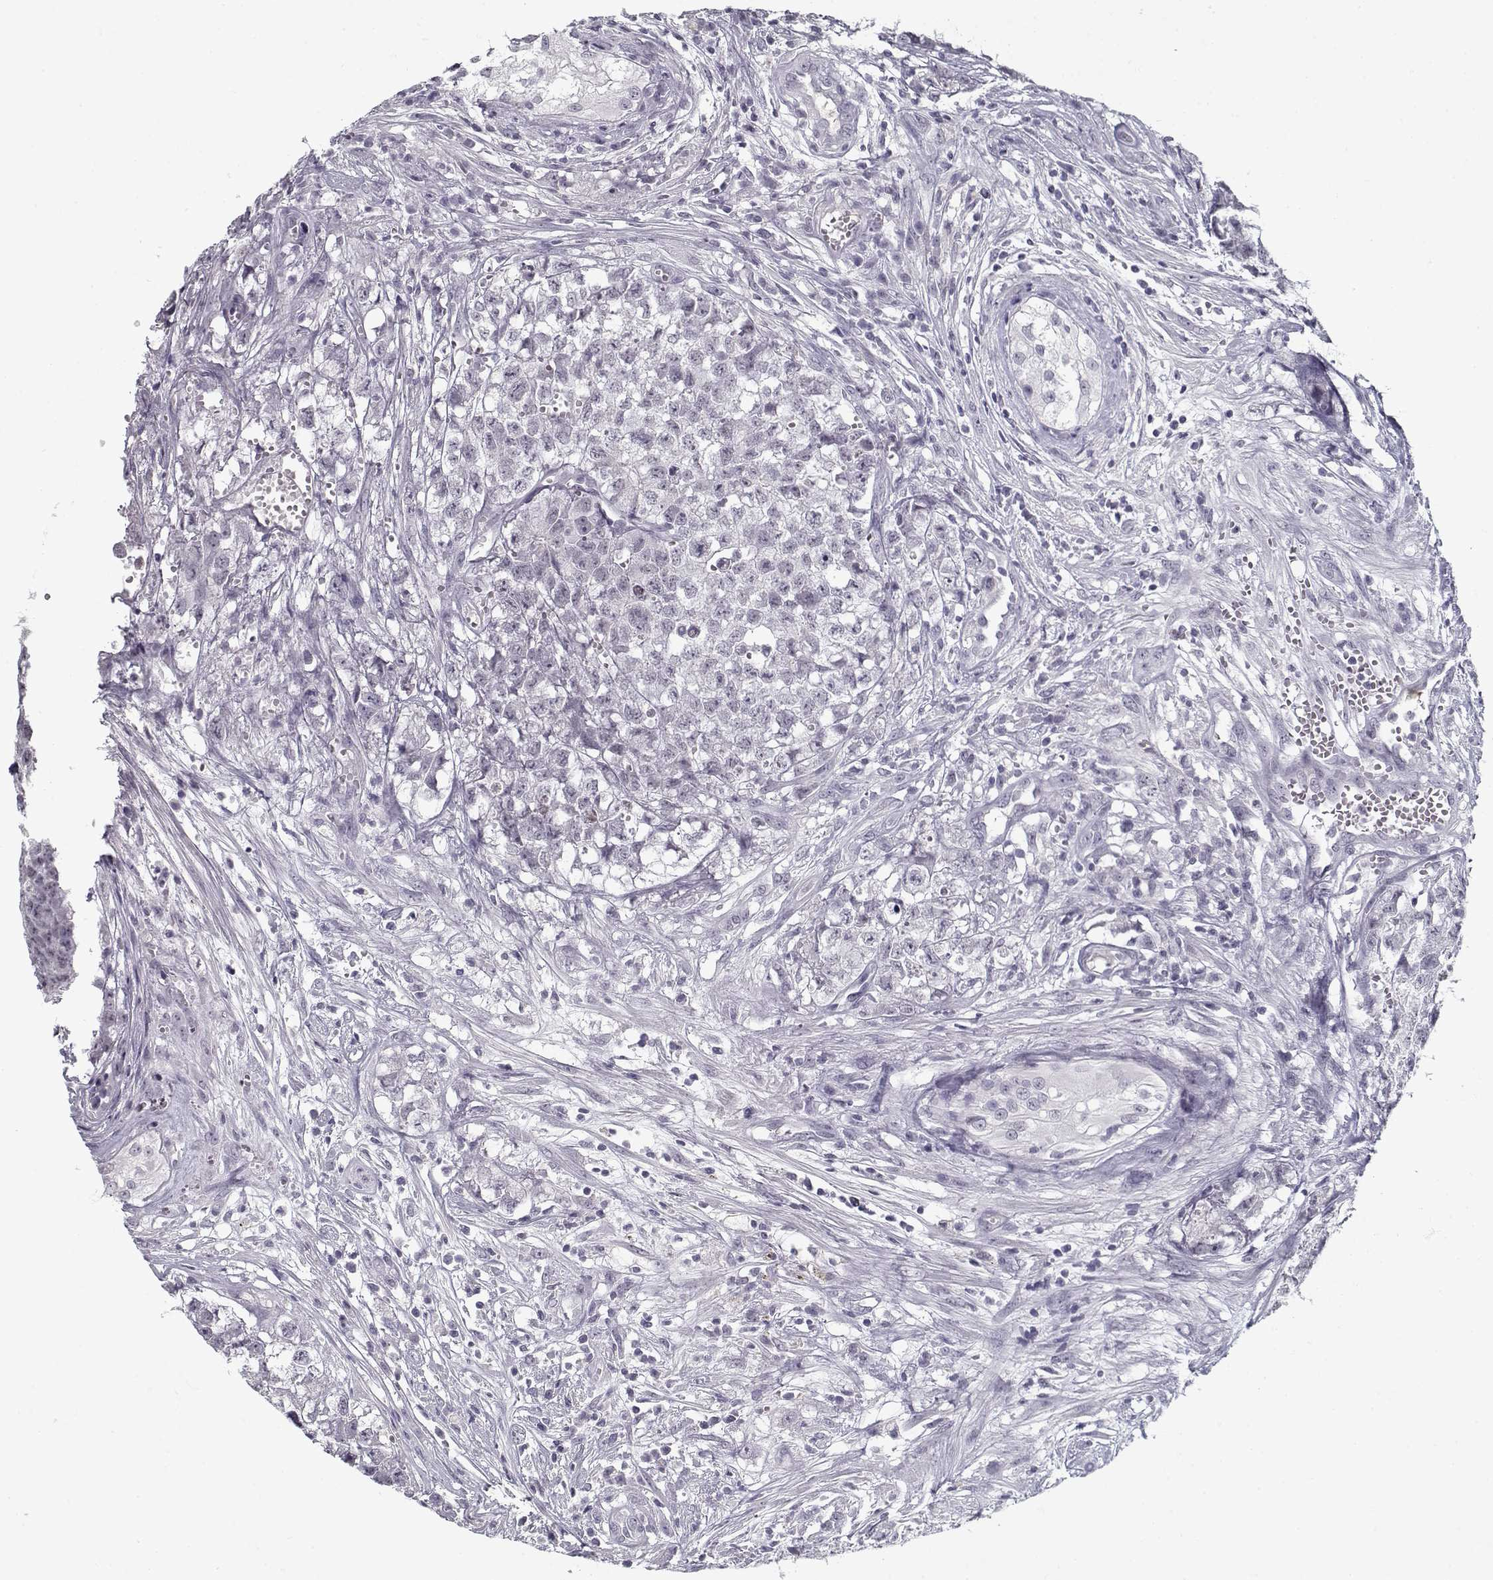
{"staining": {"intensity": "negative", "quantity": "none", "location": "none"}, "tissue": "testis cancer", "cell_type": "Tumor cells", "image_type": "cancer", "snomed": [{"axis": "morphology", "description": "Seminoma, NOS"}, {"axis": "morphology", "description": "Carcinoma, Embryonal, NOS"}, {"axis": "topography", "description": "Testis"}], "caption": "Testis cancer (seminoma) stained for a protein using immunohistochemistry (IHC) displays no expression tumor cells.", "gene": "SPACA9", "patient": {"sex": "male", "age": 22}}